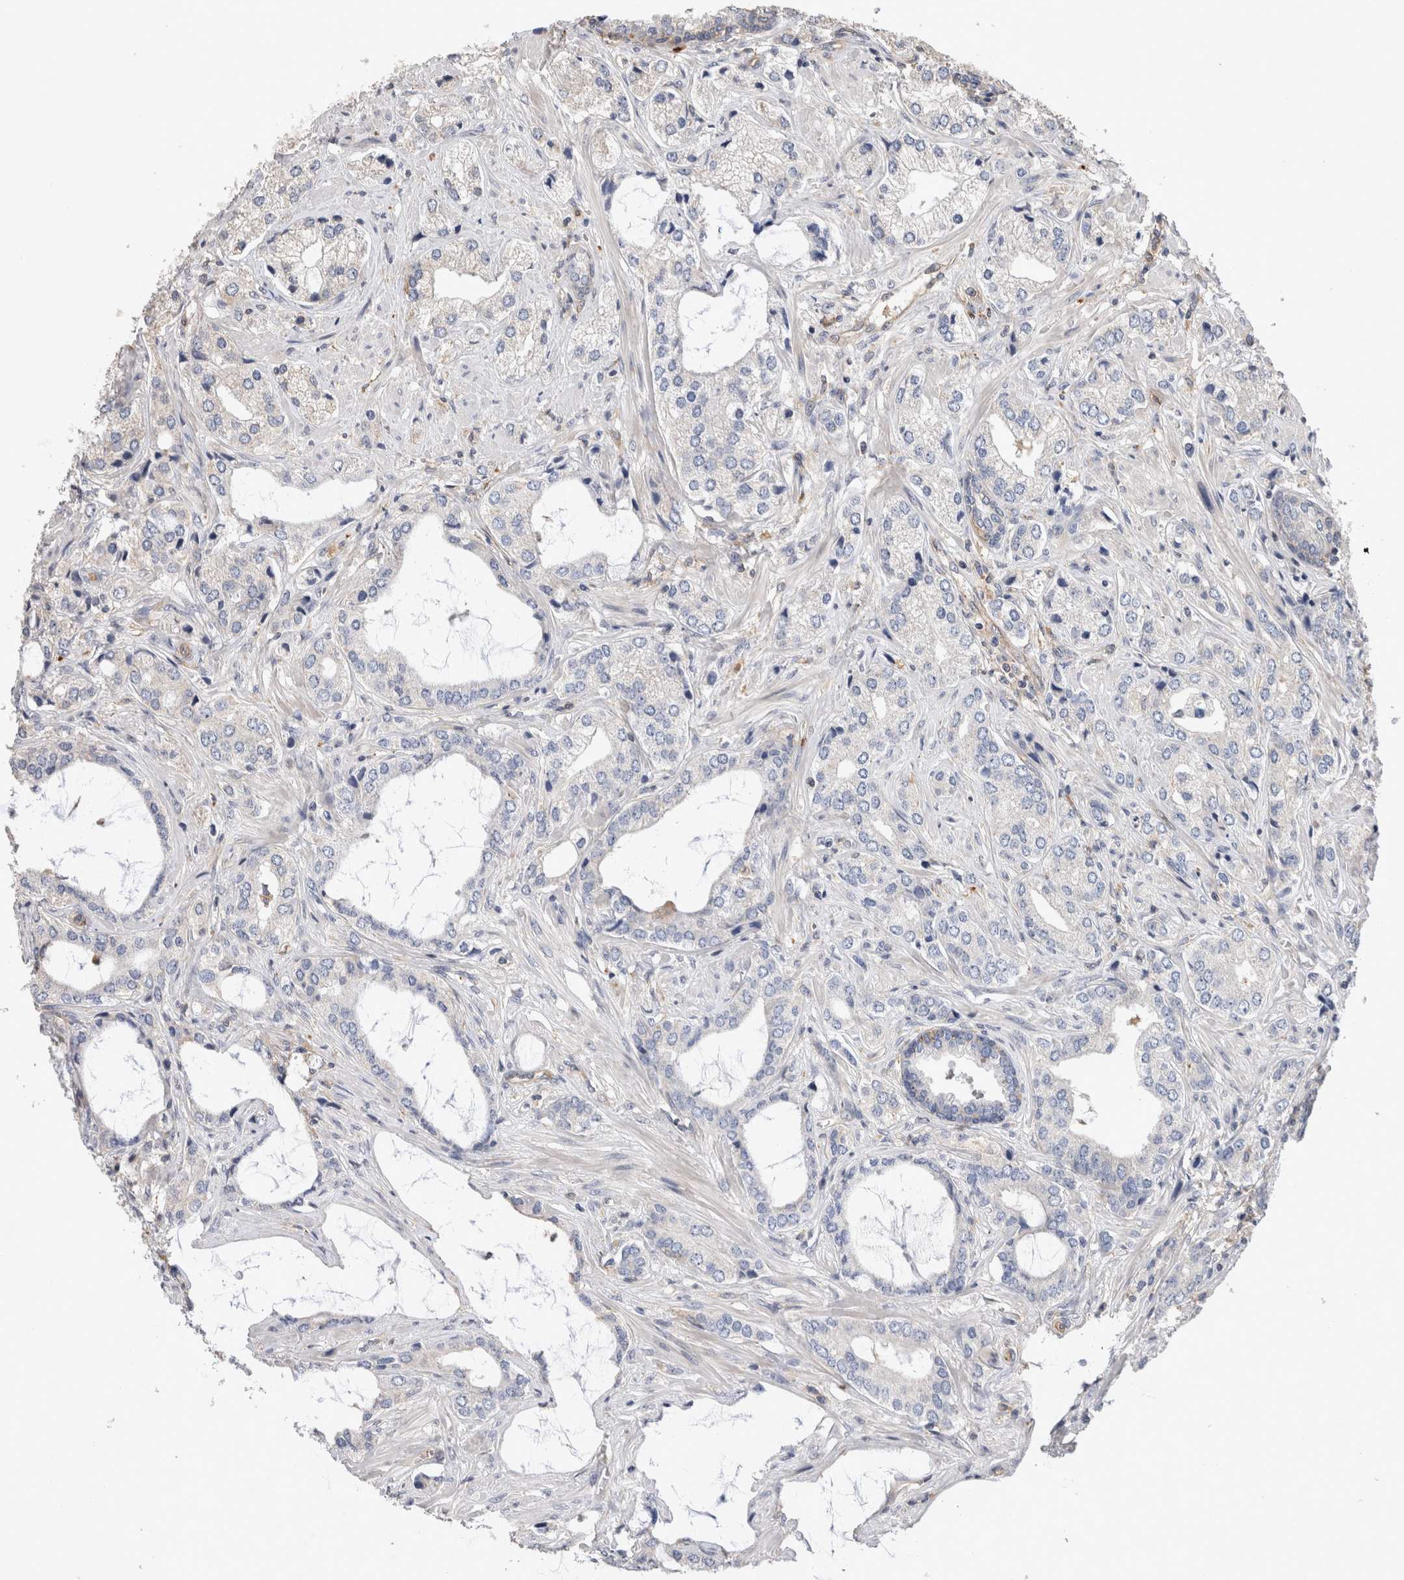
{"staining": {"intensity": "negative", "quantity": "none", "location": "none"}, "tissue": "prostate cancer", "cell_type": "Tumor cells", "image_type": "cancer", "snomed": [{"axis": "morphology", "description": "Adenocarcinoma, High grade"}, {"axis": "topography", "description": "Prostate"}], "caption": "Prostate cancer stained for a protein using immunohistochemistry (IHC) shows no expression tumor cells.", "gene": "BNIP2", "patient": {"sex": "male", "age": 66}}